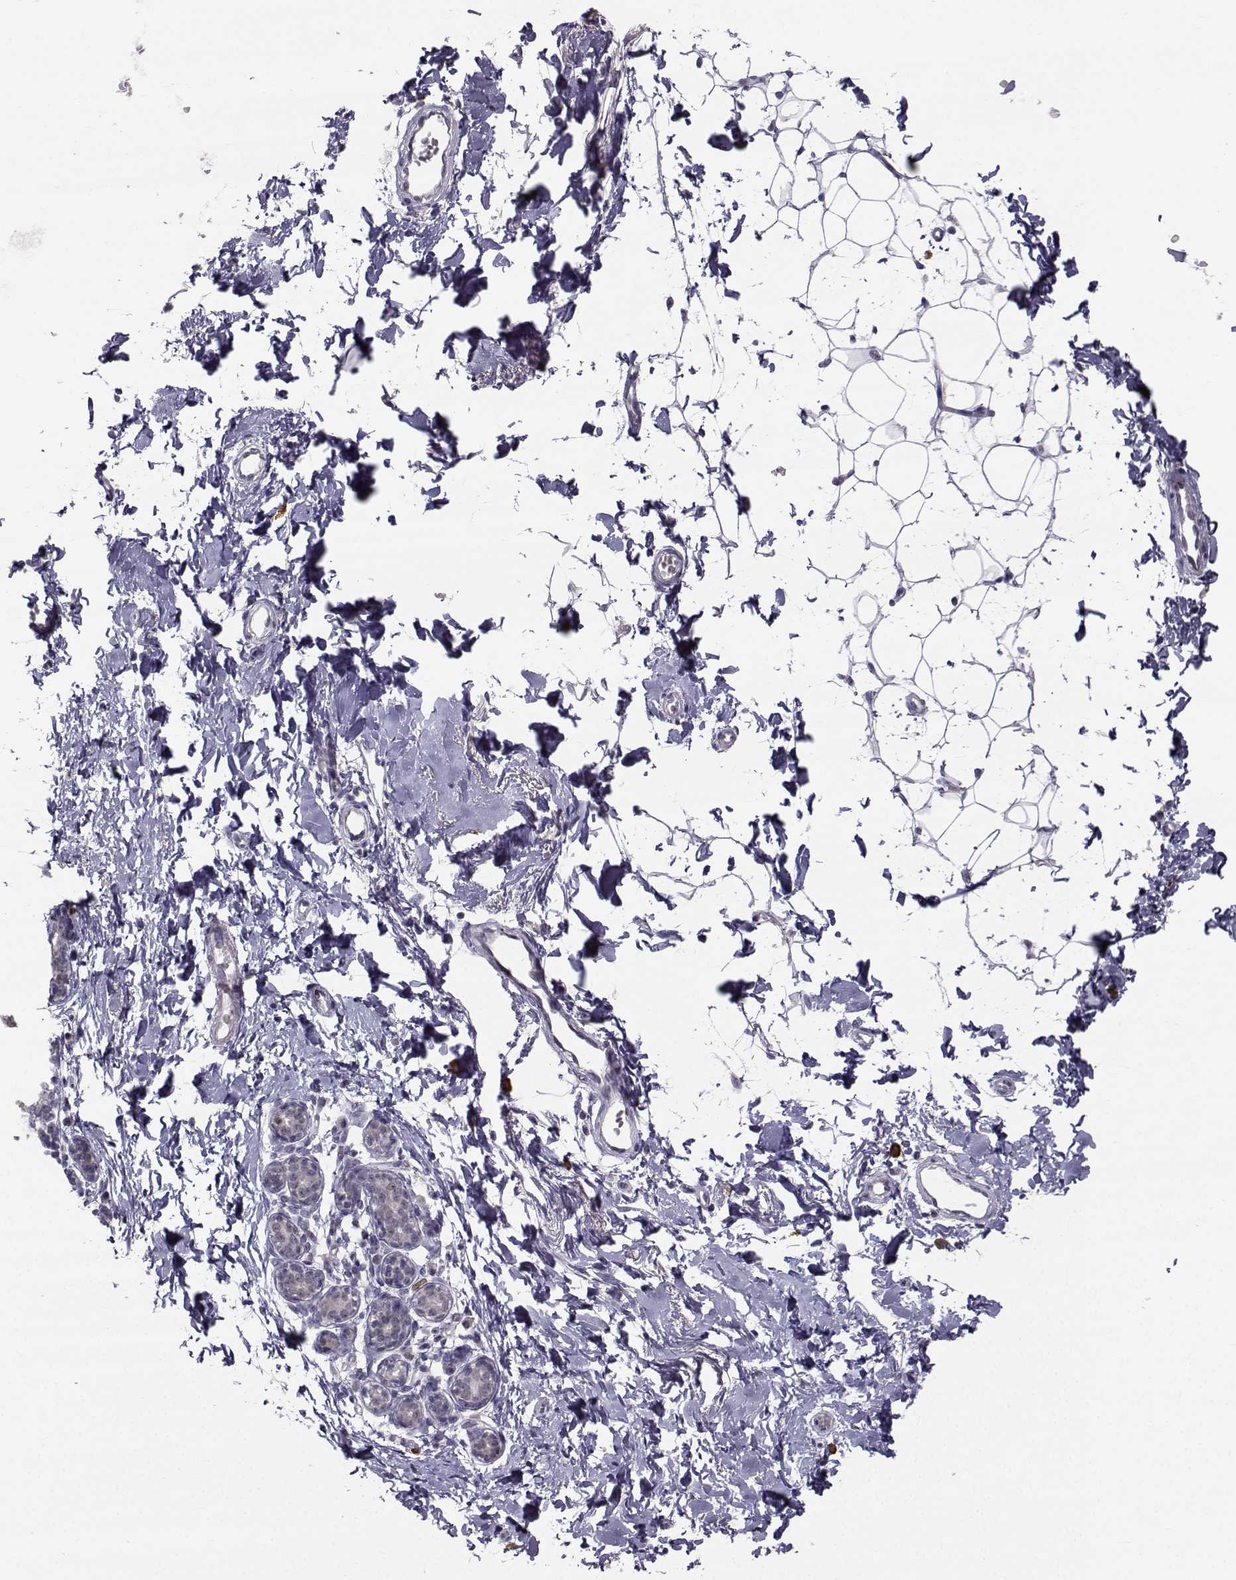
{"staining": {"intensity": "negative", "quantity": "none", "location": "none"}, "tissue": "breast", "cell_type": "Adipocytes", "image_type": "normal", "snomed": [{"axis": "morphology", "description": "Normal tissue, NOS"}, {"axis": "topography", "description": "Breast"}], "caption": "Protein analysis of unremarkable breast shows no significant expression in adipocytes.", "gene": "LRP8", "patient": {"sex": "female", "age": 37}}